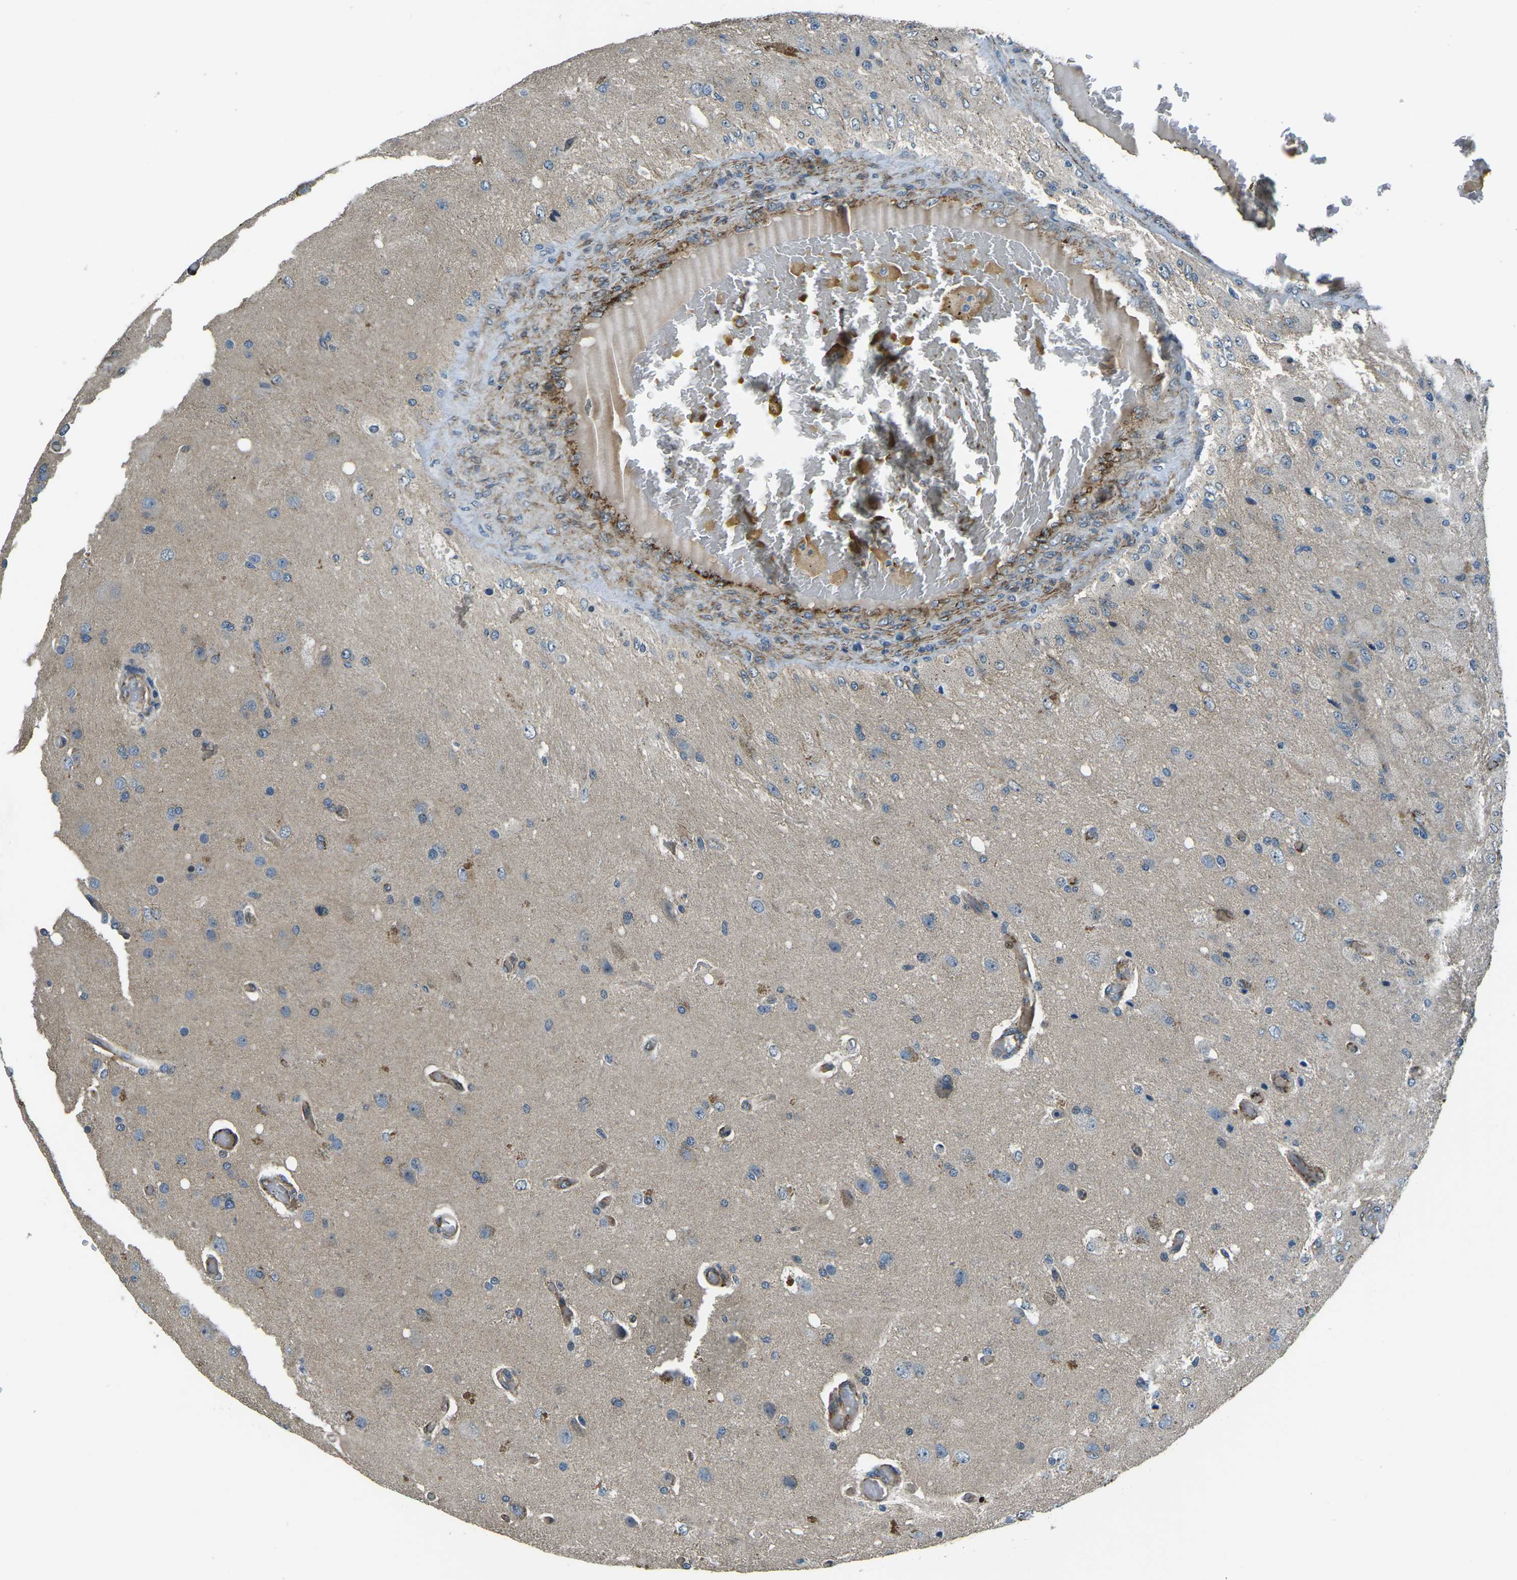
{"staining": {"intensity": "weak", "quantity": "<25%", "location": "cytoplasmic/membranous"}, "tissue": "glioma", "cell_type": "Tumor cells", "image_type": "cancer", "snomed": [{"axis": "morphology", "description": "Normal tissue, NOS"}, {"axis": "morphology", "description": "Glioma, malignant, High grade"}, {"axis": "topography", "description": "Cerebral cortex"}], "caption": "An immunohistochemistry (IHC) micrograph of high-grade glioma (malignant) is shown. There is no staining in tumor cells of high-grade glioma (malignant).", "gene": "AFAP1", "patient": {"sex": "male", "age": 77}}